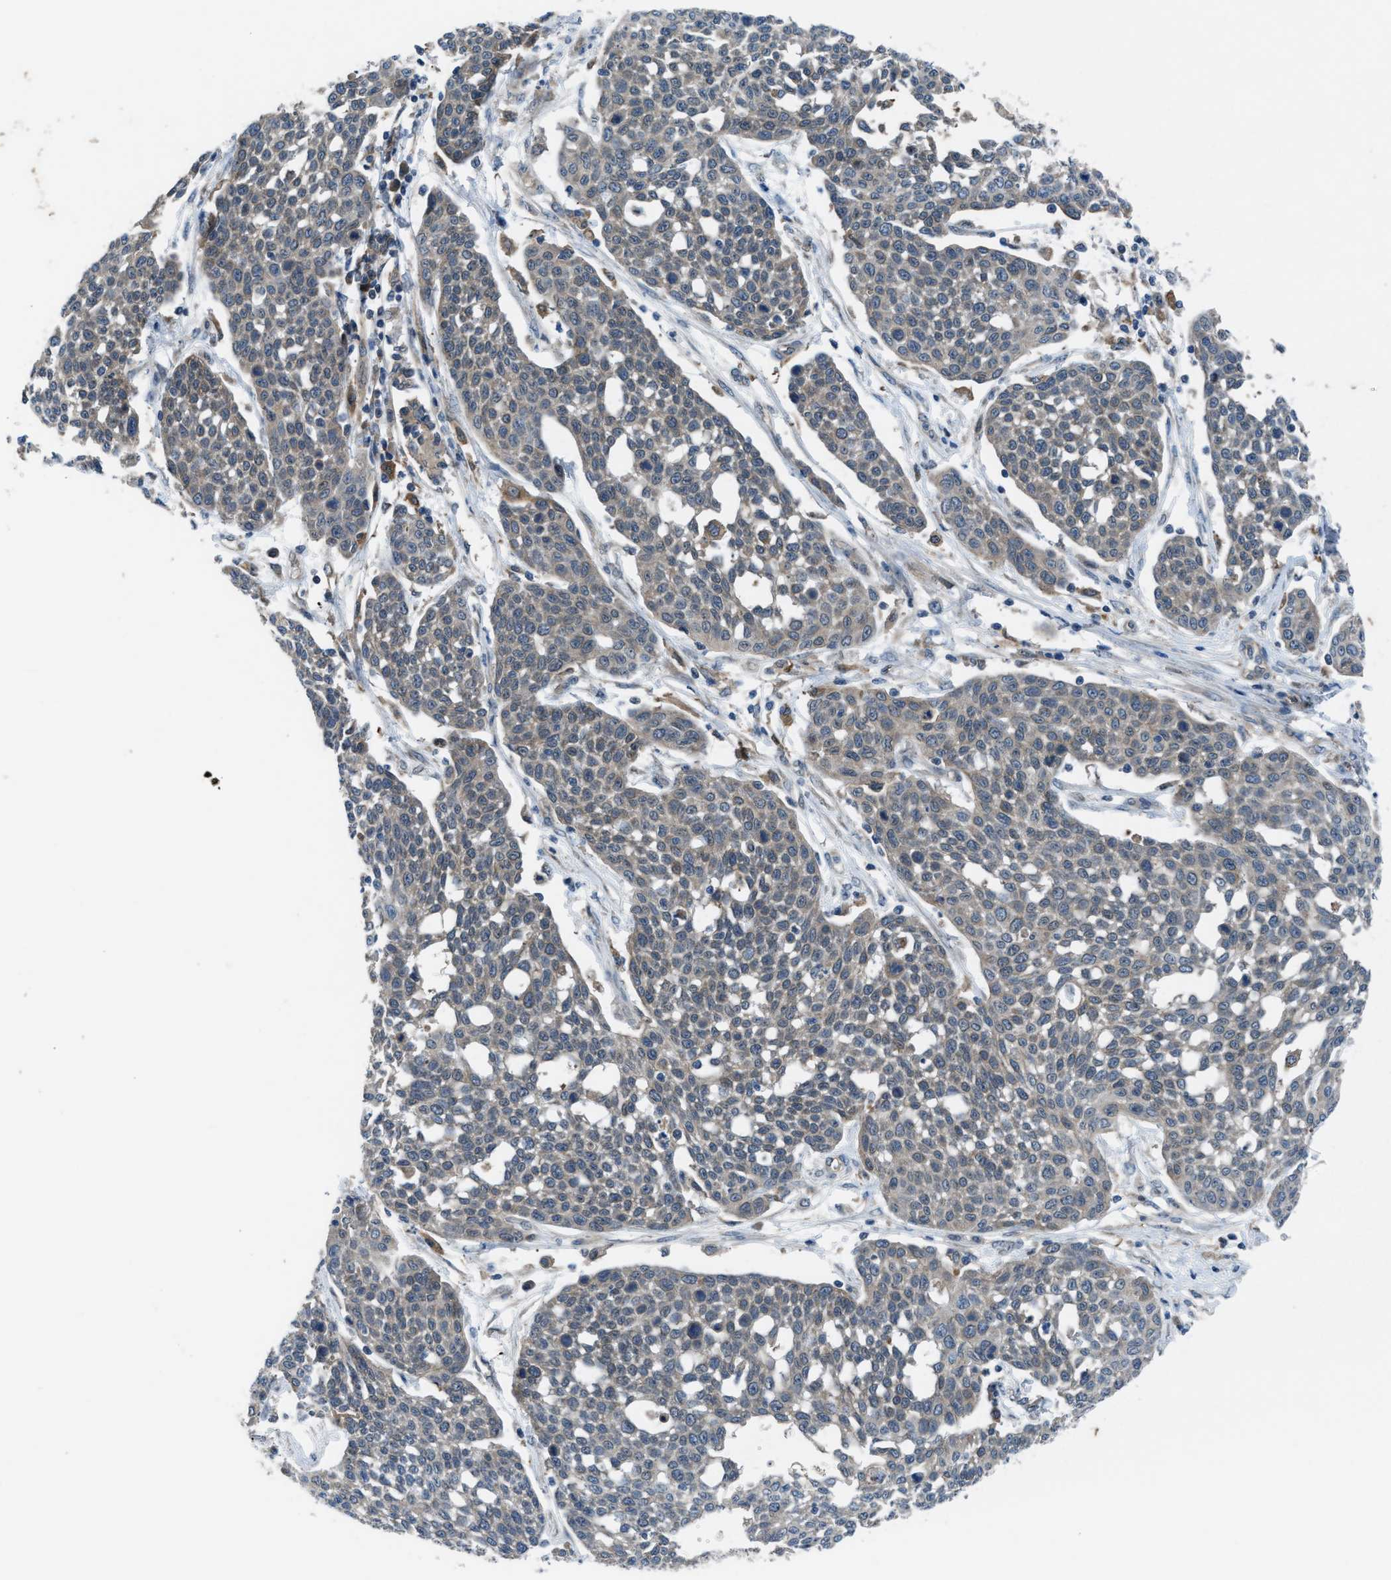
{"staining": {"intensity": "weak", "quantity": "<25%", "location": "cytoplasmic/membranous"}, "tissue": "cervical cancer", "cell_type": "Tumor cells", "image_type": "cancer", "snomed": [{"axis": "morphology", "description": "Squamous cell carcinoma, NOS"}, {"axis": "topography", "description": "Cervix"}], "caption": "Cervical cancer (squamous cell carcinoma) was stained to show a protein in brown. There is no significant expression in tumor cells. (Stains: DAB immunohistochemistry (IHC) with hematoxylin counter stain, Microscopy: brightfield microscopy at high magnification).", "gene": "BAZ2B", "patient": {"sex": "female", "age": 34}}